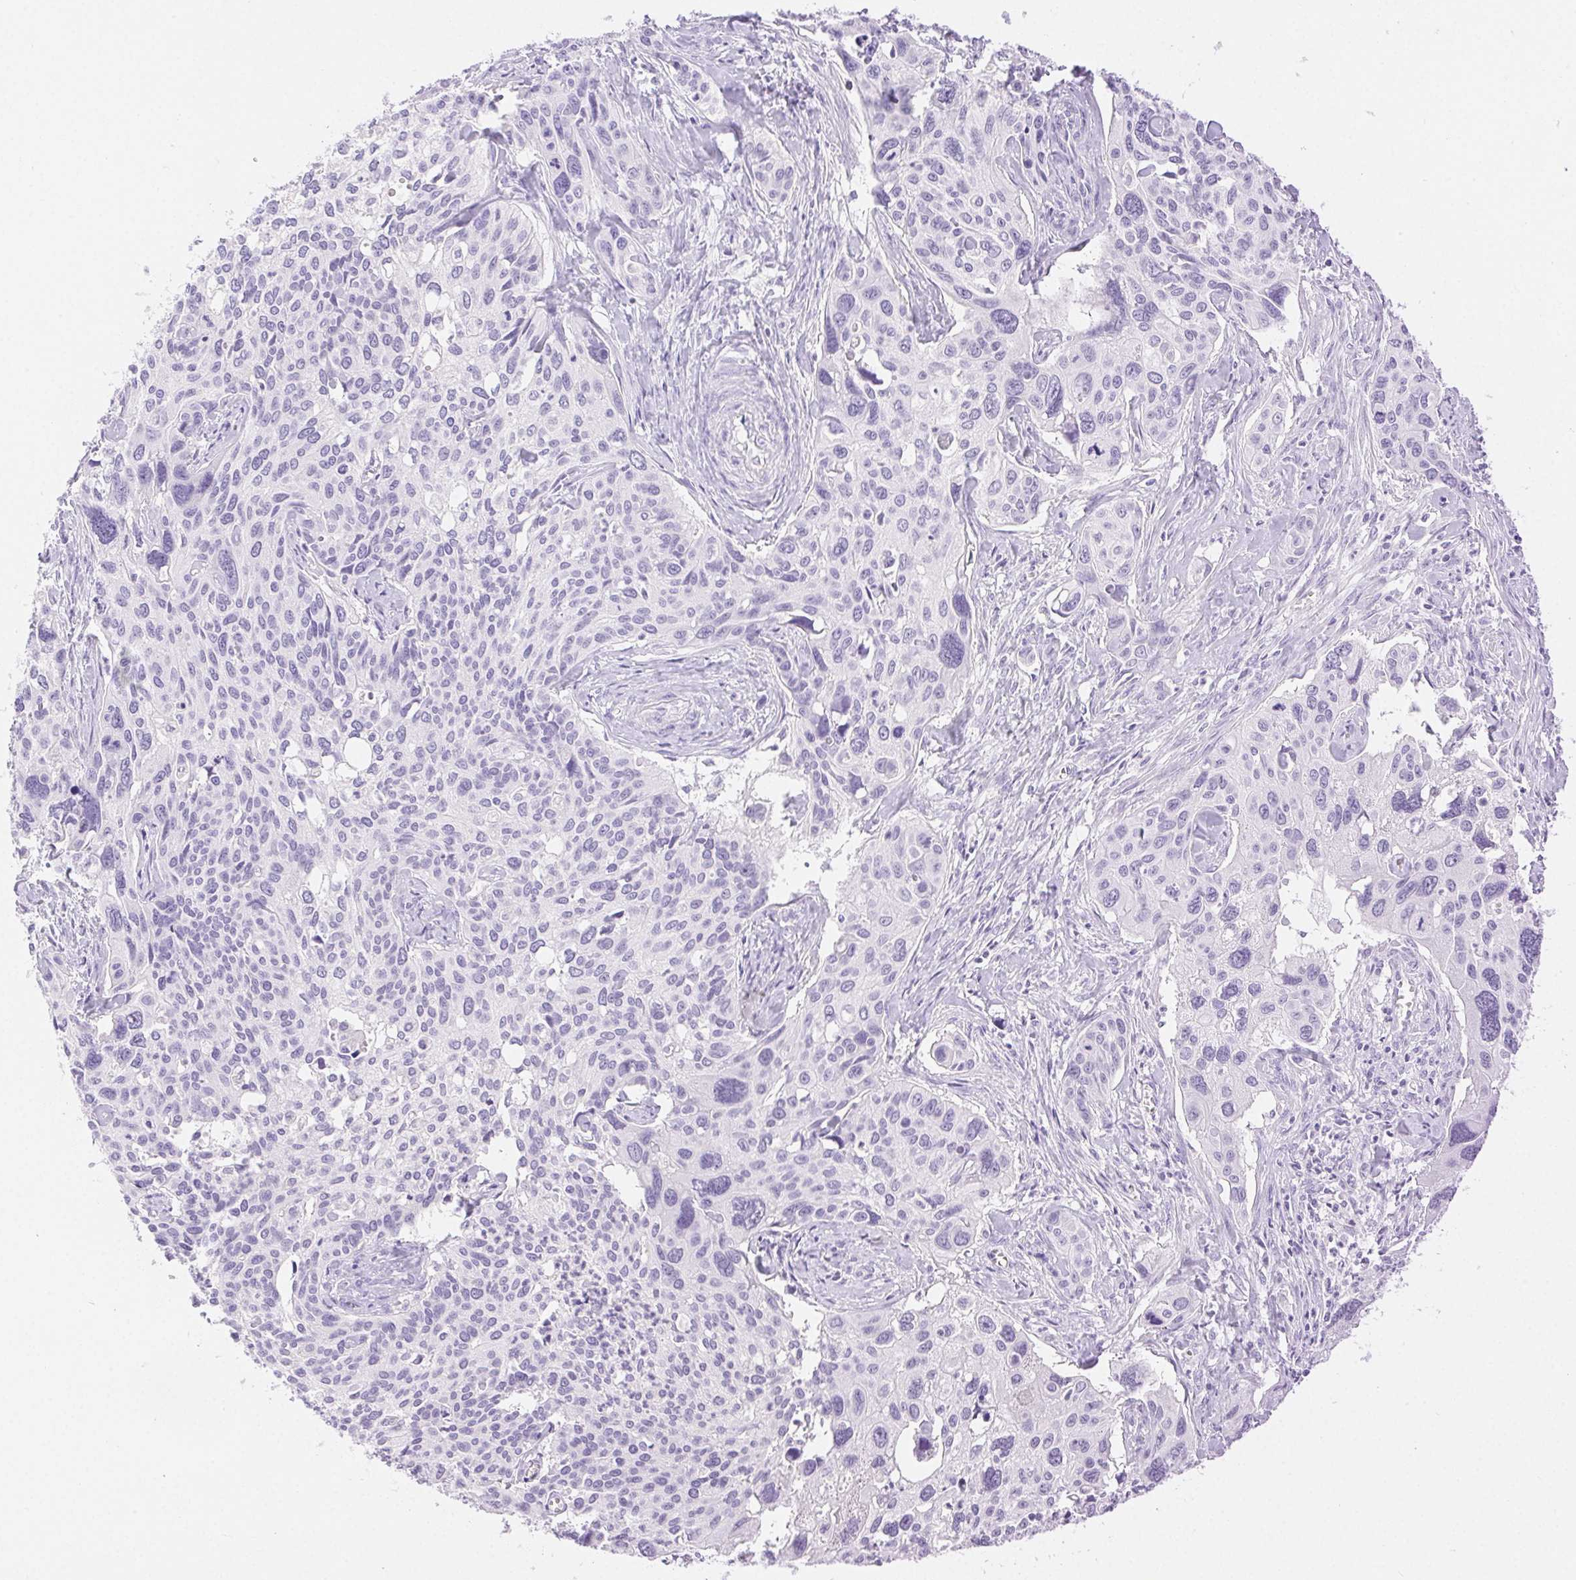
{"staining": {"intensity": "negative", "quantity": "none", "location": "none"}, "tissue": "cervical cancer", "cell_type": "Tumor cells", "image_type": "cancer", "snomed": [{"axis": "morphology", "description": "Squamous cell carcinoma, NOS"}, {"axis": "topography", "description": "Cervix"}], "caption": "IHC image of neoplastic tissue: cervical cancer (squamous cell carcinoma) stained with DAB (3,3'-diaminobenzidine) exhibits no significant protein positivity in tumor cells. The staining was performed using DAB (3,3'-diaminobenzidine) to visualize the protein expression in brown, while the nuclei were stained in blue with hematoxylin (Magnification: 20x).", "gene": "SPACA4", "patient": {"sex": "female", "age": 31}}